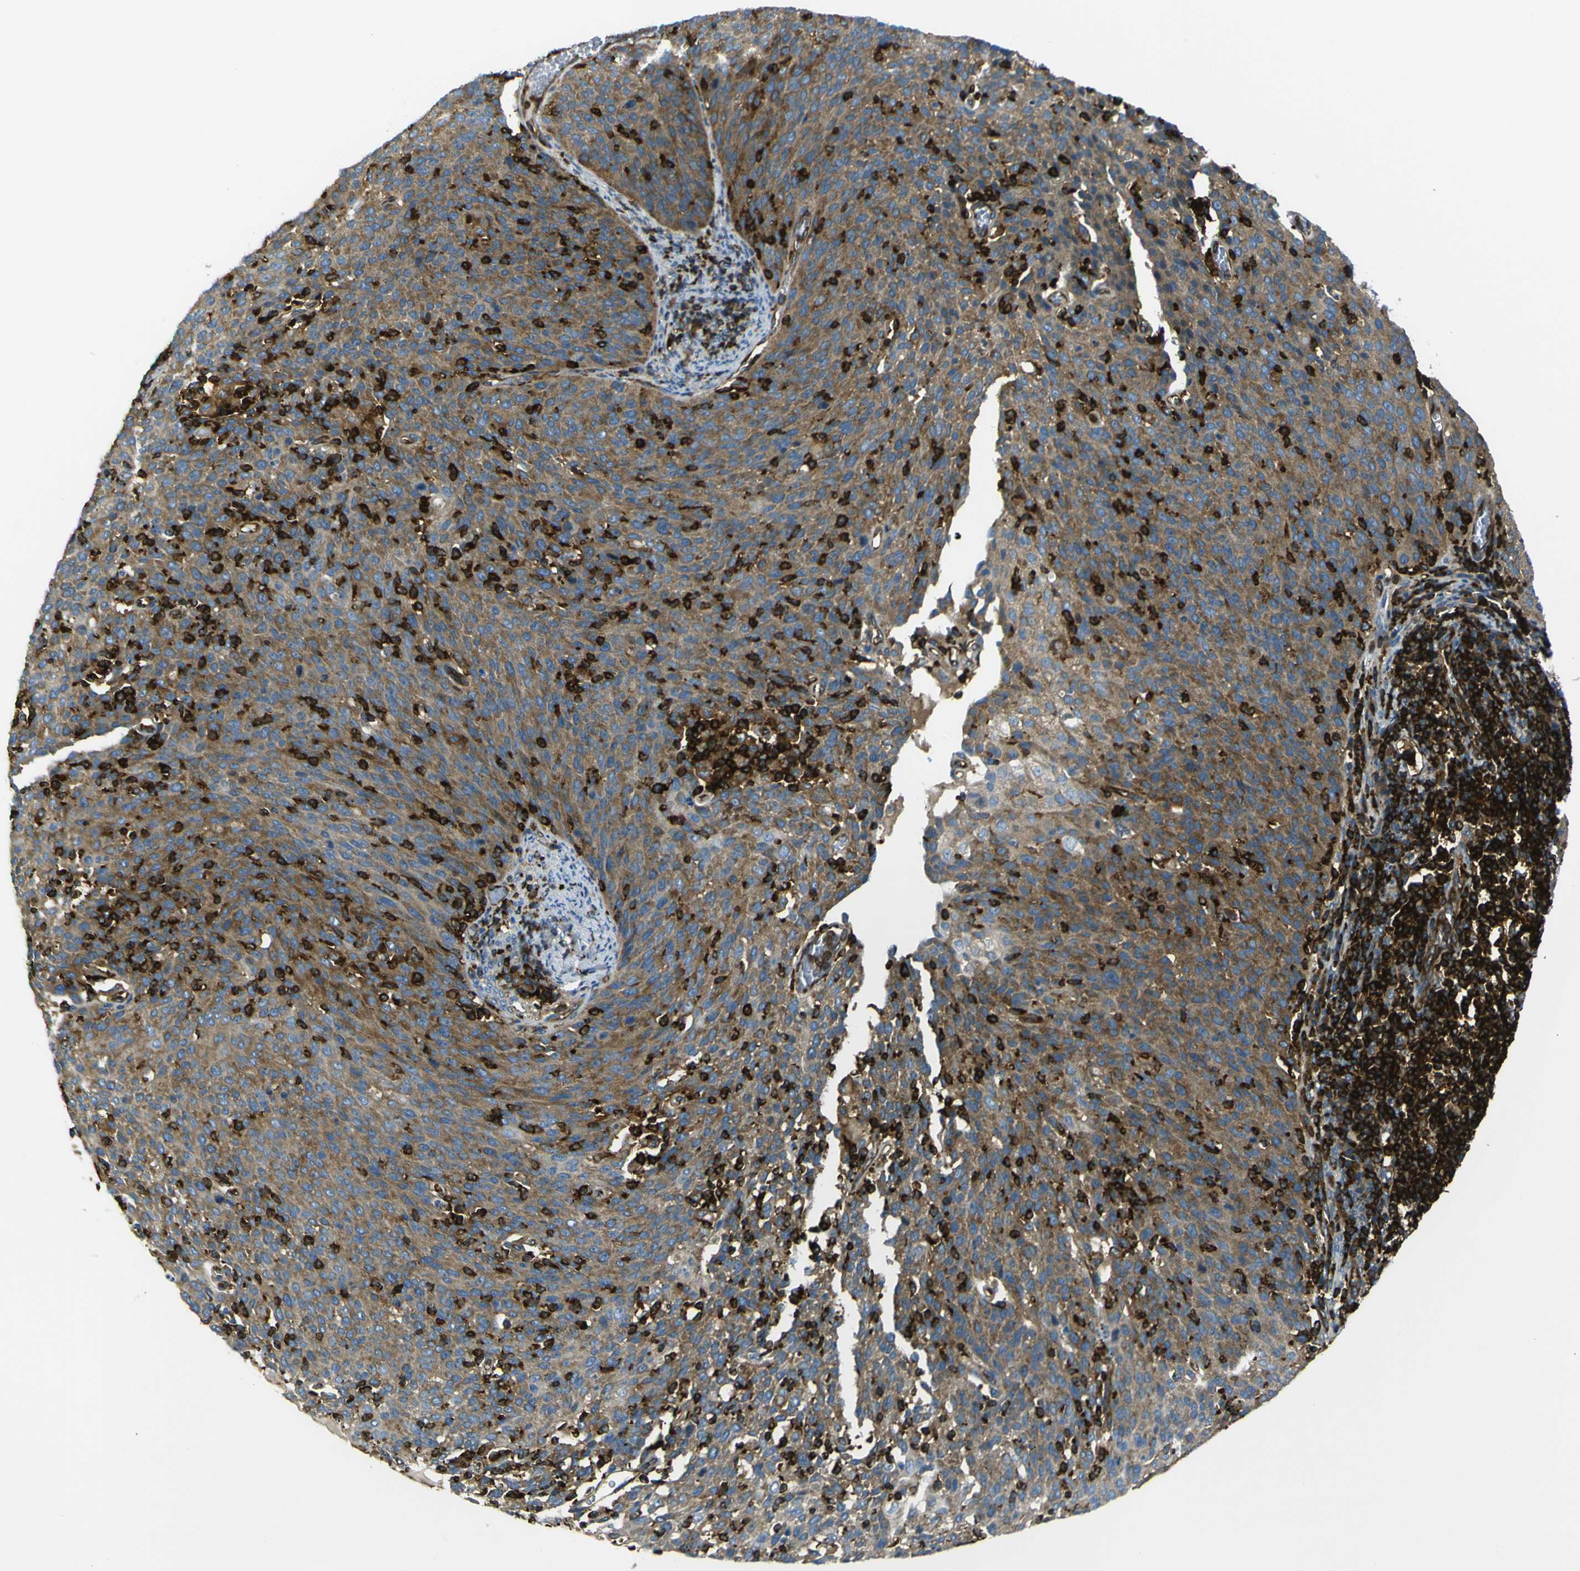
{"staining": {"intensity": "moderate", "quantity": ">75%", "location": "cytoplasmic/membranous"}, "tissue": "cervical cancer", "cell_type": "Tumor cells", "image_type": "cancer", "snomed": [{"axis": "morphology", "description": "Squamous cell carcinoma, NOS"}, {"axis": "topography", "description": "Cervix"}], "caption": "Protein staining demonstrates moderate cytoplasmic/membranous expression in approximately >75% of tumor cells in cervical squamous cell carcinoma.", "gene": "ARHGEF1", "patient": {"sex": "female", "age": 38}}